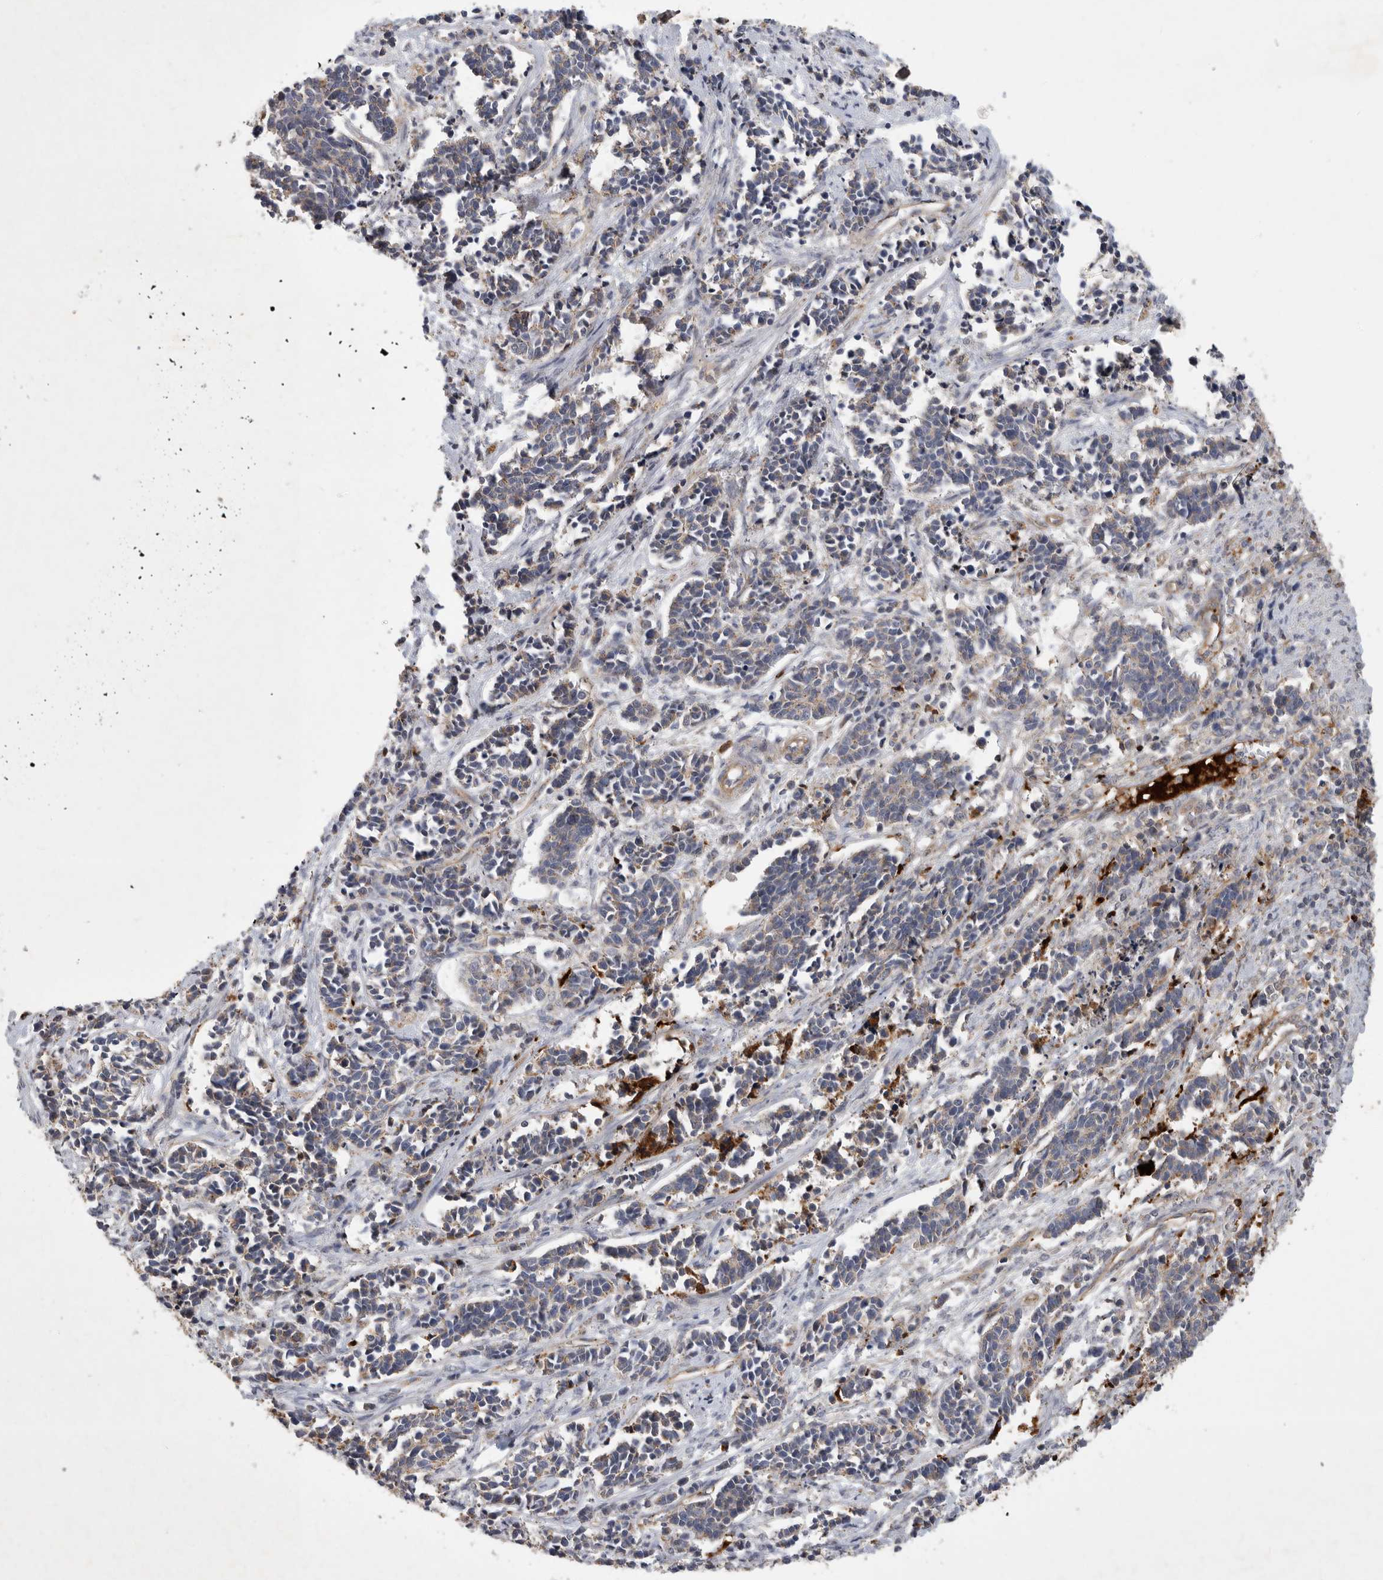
{"staining": {"intensity": "negative", "quantity": "none", "location": "none"}, "tissue": "cervical cancer", "cell_type": "Tumor cells", "image_type": "cancer", "snomed": [{"axis": "morphology", "description": "Normal tissue, NOS"}, {"axis": "morphology", "description": "Squamous cell carcinoma, NOS"}, {"axis": "topography", "description": "Cervix"}], "caption": "An image of cervical squamous cell carcinoma stained for a protein reveals no brown staining in tumor cells. (DAB immunohistochemistry with hematoxylin counter stain).", "gene": "MLPH", "patient": {"sex": "female", "age": 35}}